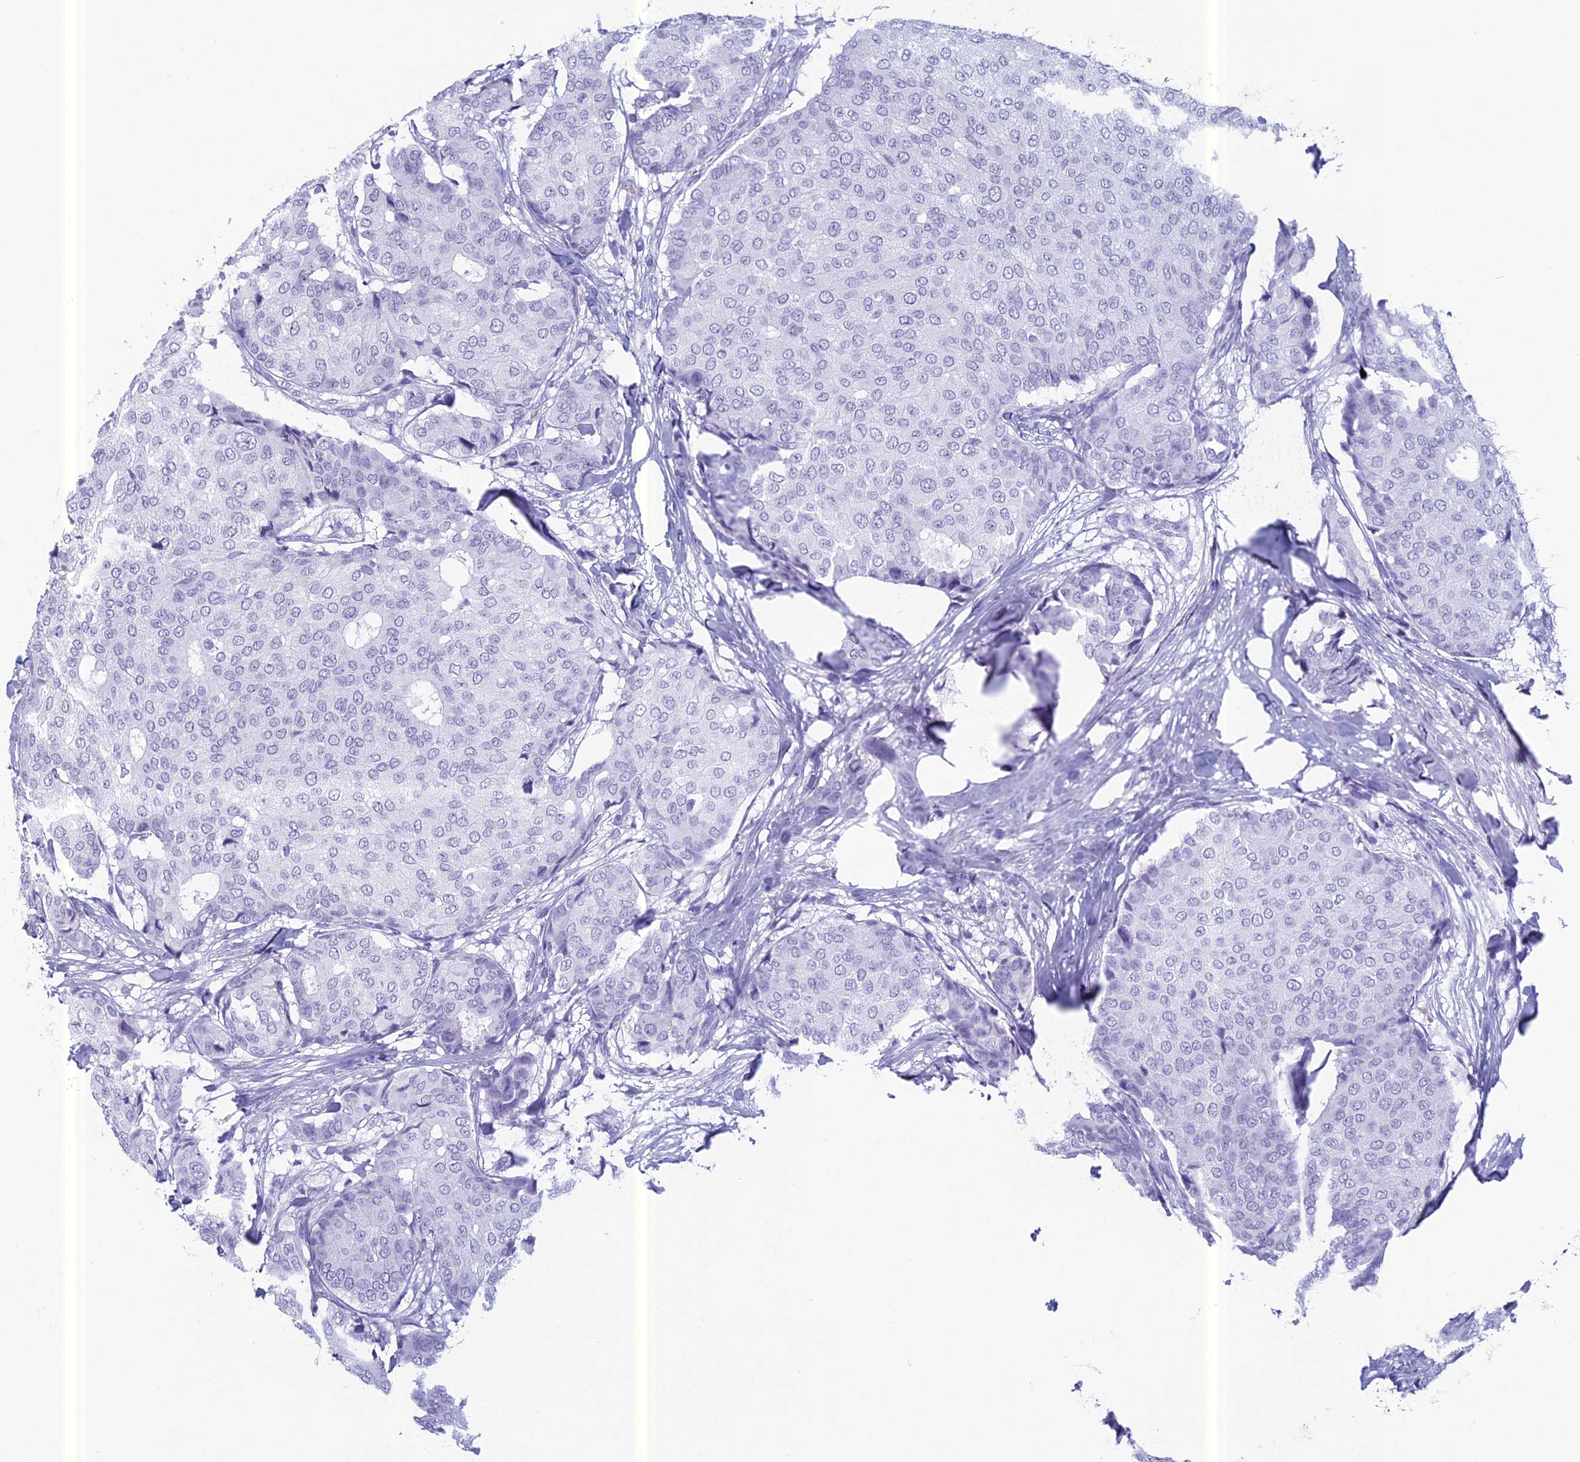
{"staining": {"intensity": "negative", "quantity": "none", "location": "none"}, "tissue": "breast cancer", "cell_type": "Tumor cells", "image_type": "cancer", "snomed": [{"axis": "morphology", "description": "Duct carcinoma"}, {"axis": "topography", "description": "Breast"}], "caption": "This is a histopathology image of IHC staining of breast cancer, which shows no staining in tumor cells.", "gene": "RGS17", "patient": {"sex": "female", "age": 75}}